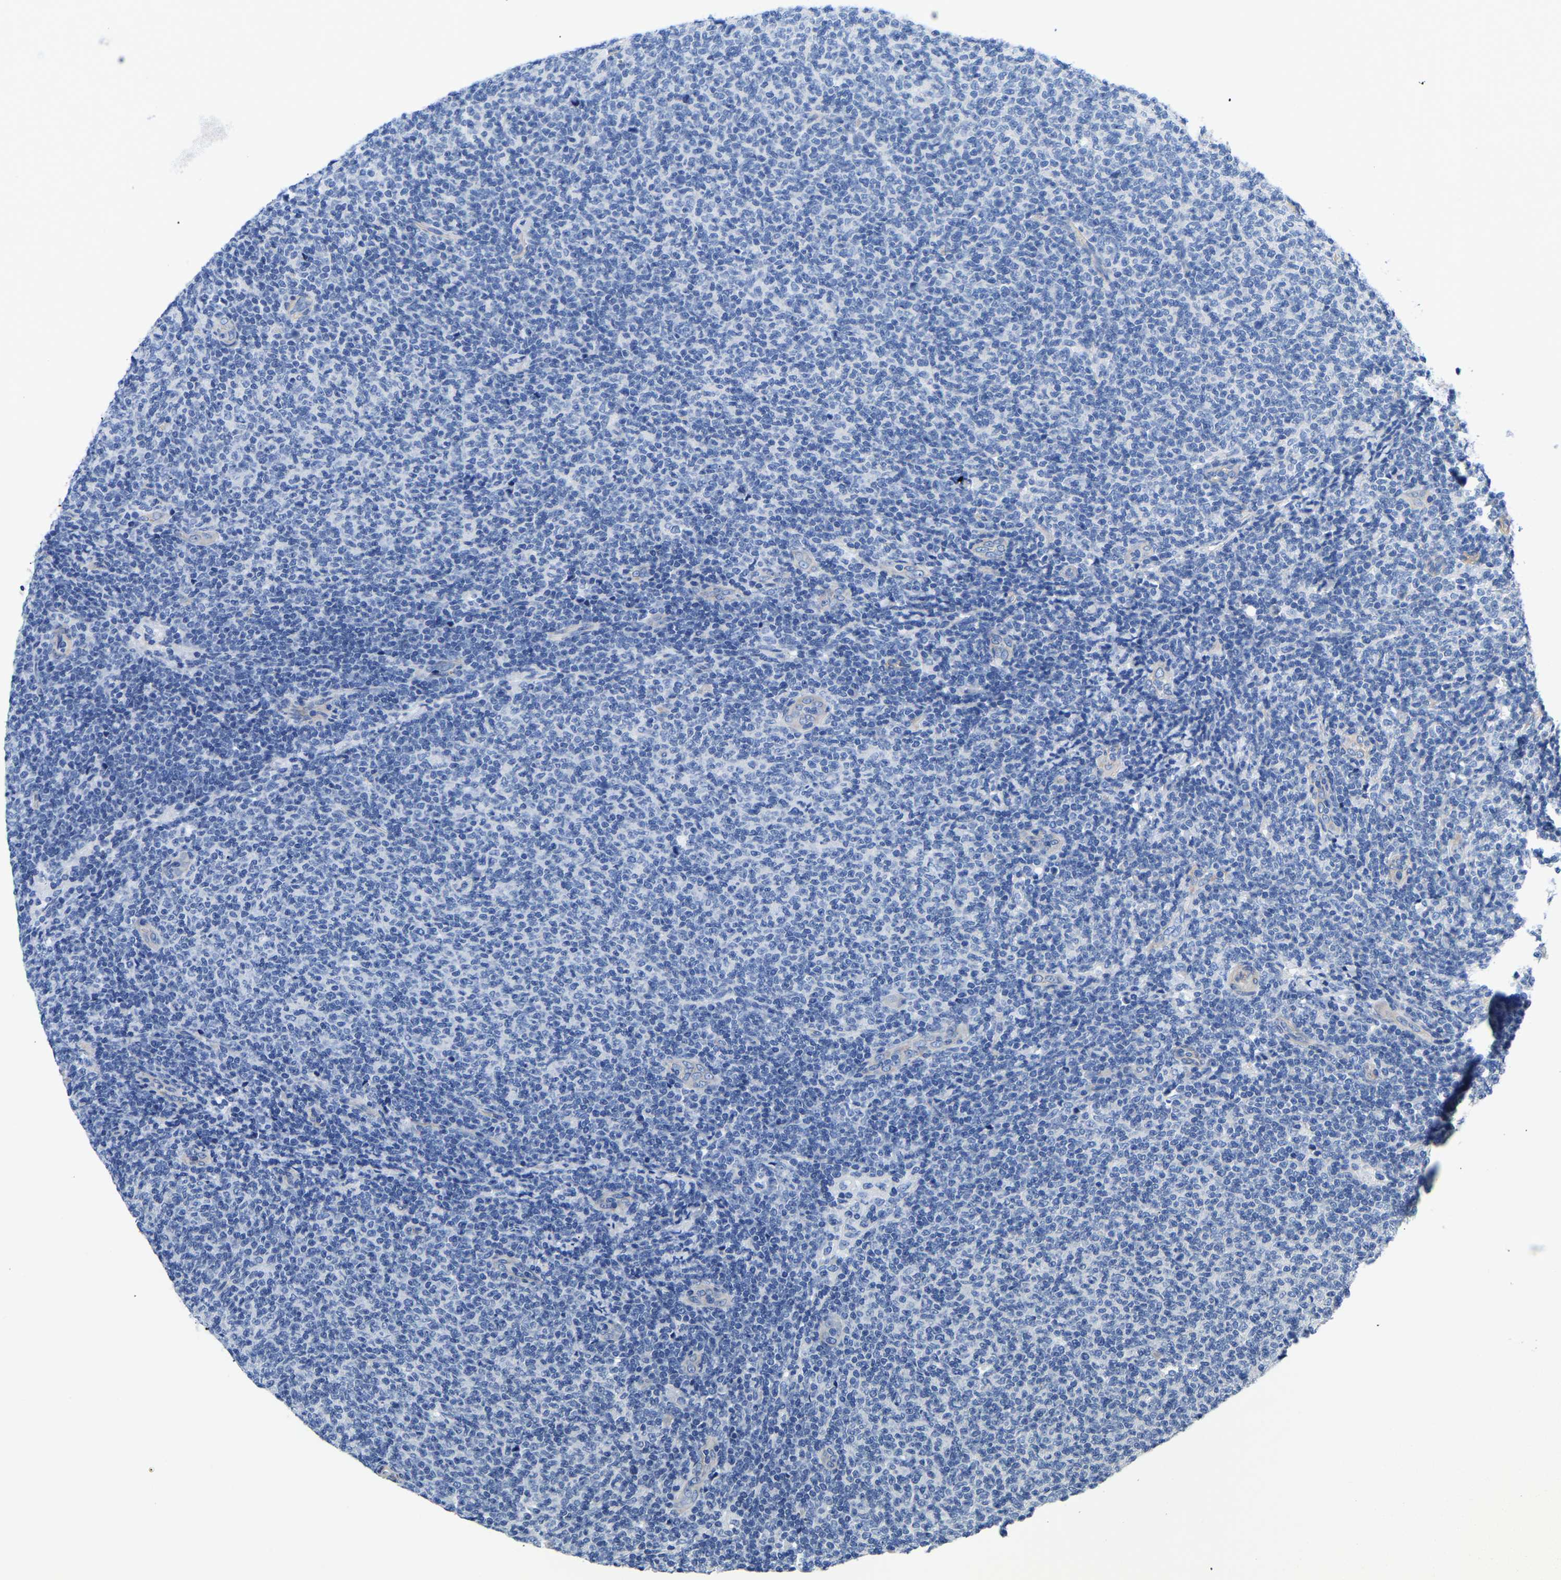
{"staining": {"intensity": "negative", "quantity": "none", "location": "none"}, "tissue": "lymphoma", "cell_type": "Tumor cells", "image_type": "cancer", "snomed": [{"axis": "morphology", "description": "Malignant lymphoma, non-Hodgkin's type, Low grade"}, {"axis": "topography", "description": "Lymph node"}], "caption": "Image shows no protein positivity in tumor cells of malignant lymphoma, non-Hodgkin's type (low-grade) tissue.", "gene": "UPK3A", "patient": {"sex": "male", "age": 66}}